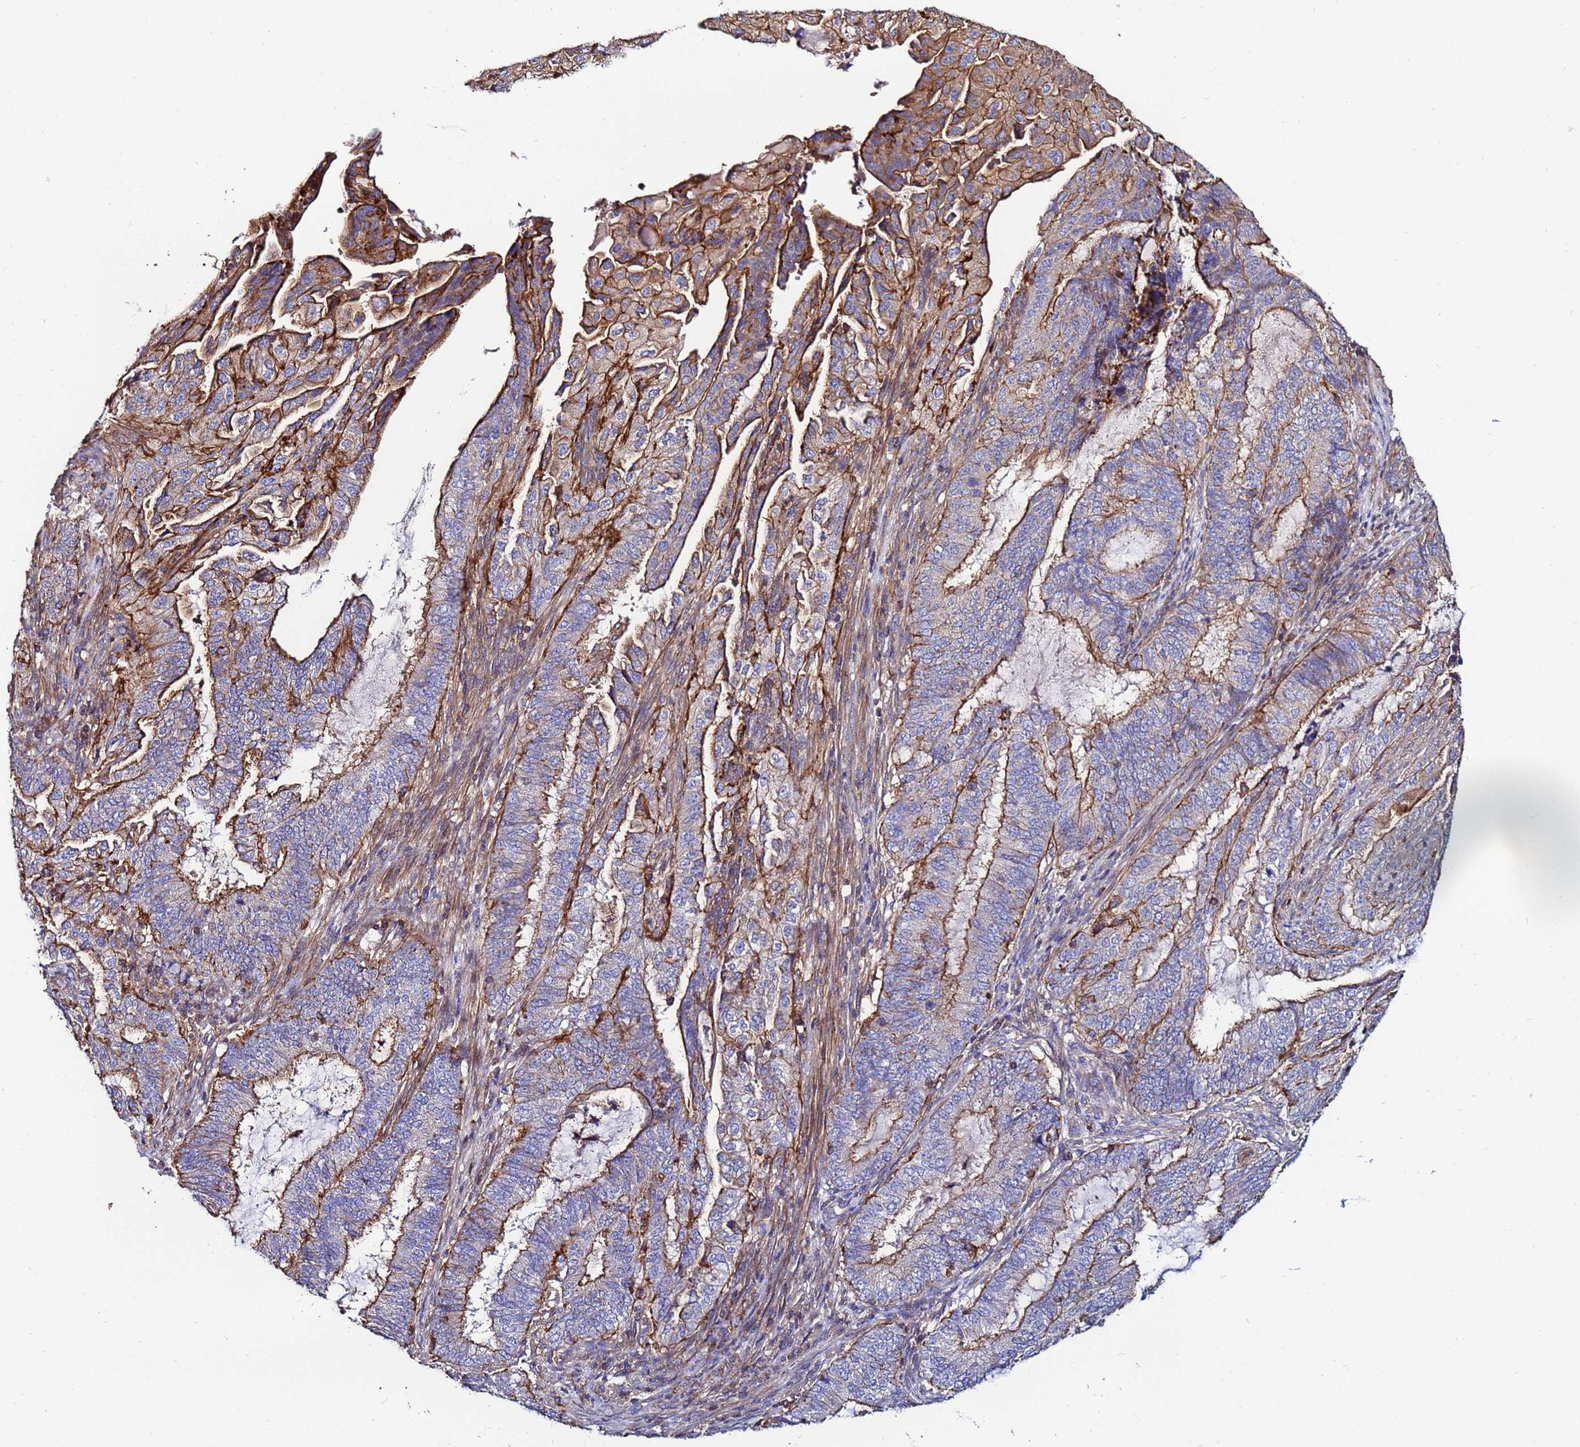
{"staining": {"intensity": "moderate", "quantity": "25%-75%", "location": "cytoplasmic/membranous"}, "tissue": "endometrial cancer", "cell_type": "Tumor cells", "image_type": "cancer", "snomed": [{"axis": "morphology", "description": "Adenocarcinoma, NOS"}, {"axis": "topography", "description": "Endometrium"}], "caption": "Brown immunohistochemical staining in human endometrial cancer reveals moderate cytoplasmic/membranous positivity in approximately 25%-75% of tumor cells. (DAB (3,3'-diaminobenzidine) IHC, brown staining for protein, blue staining for nuclei).", "gene": "POTEE", "patient": {"sex": "female", "age": 51}}